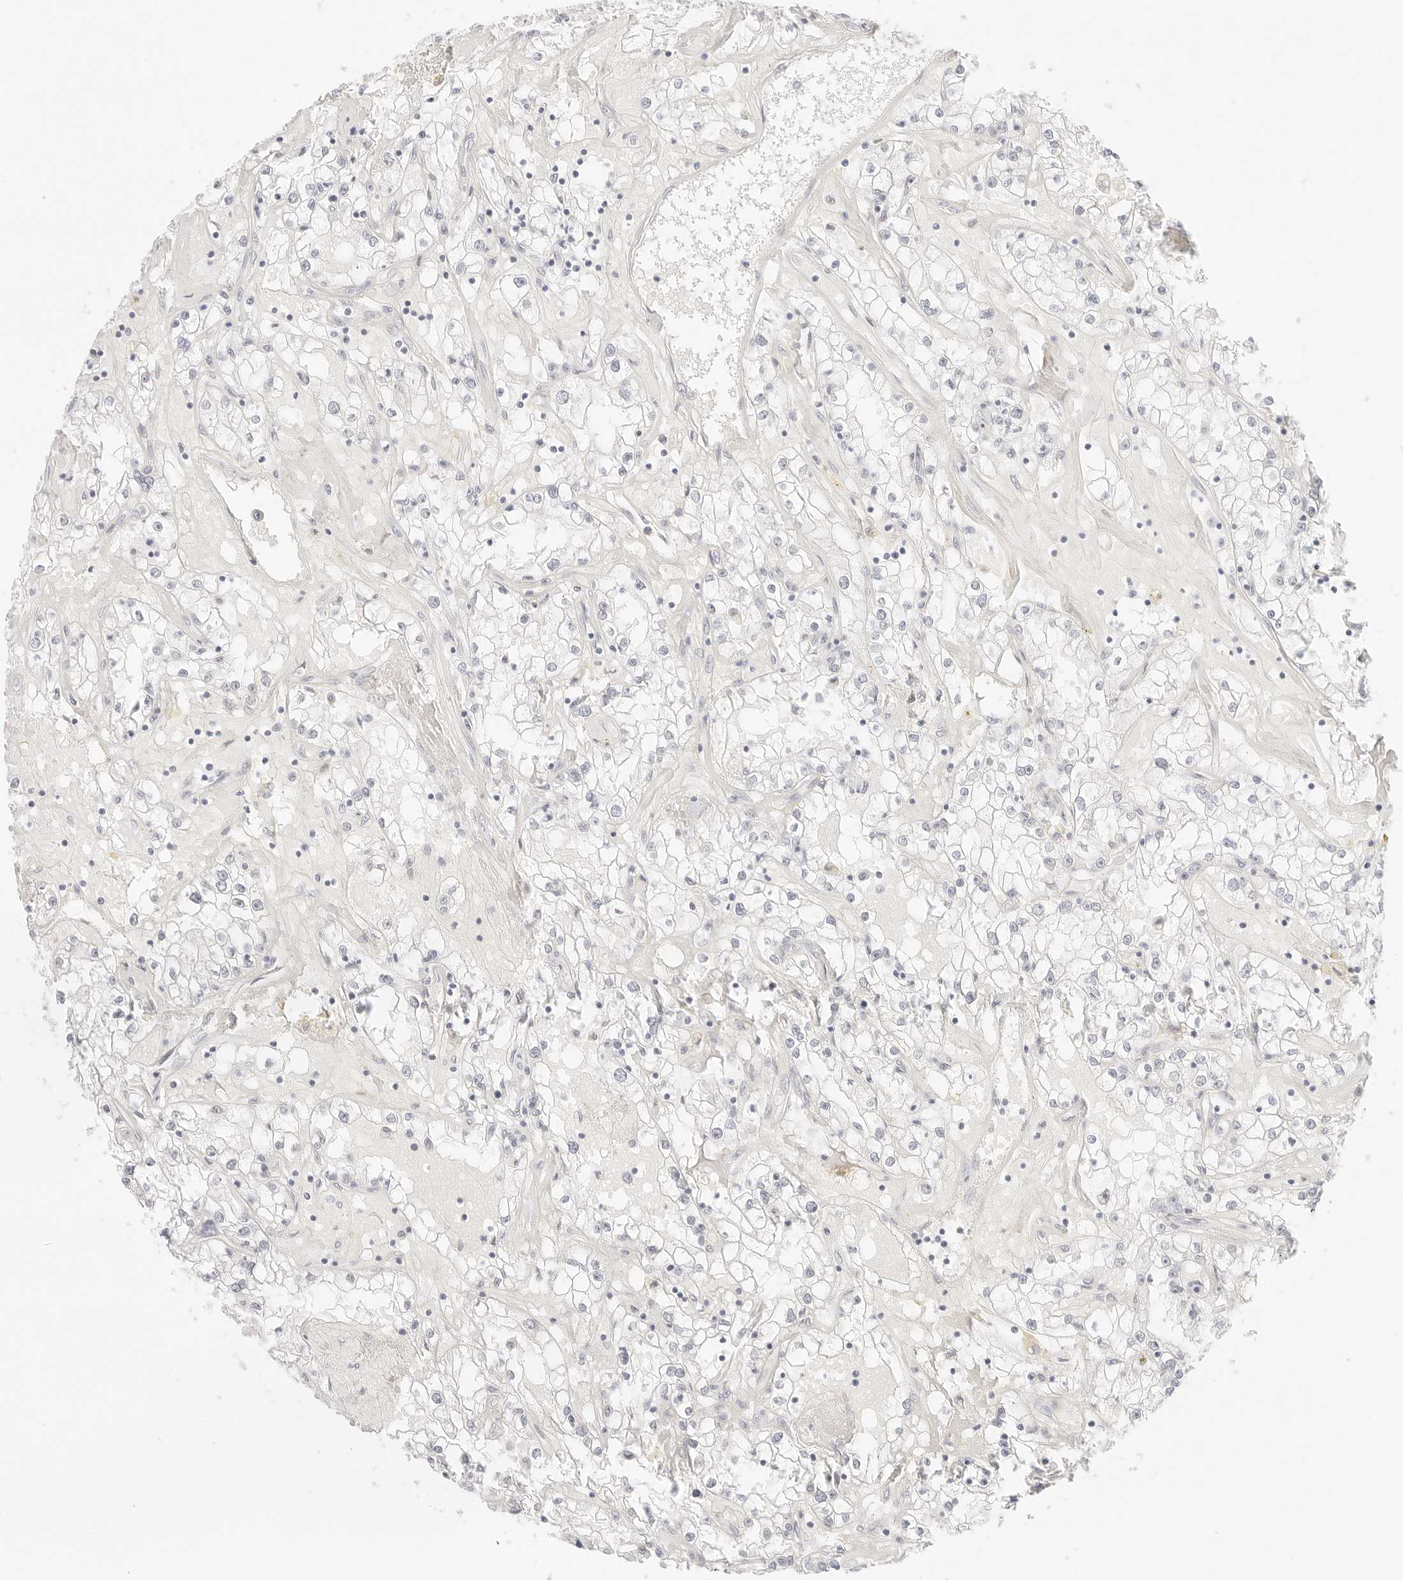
{"staining": {"intensity": "negative", "quantity": "none", "location": "none"}, "tissue": "renal cancer", "cell_type": "Tumor cells", "image_type": "cancer", "snomed": [{"axis": "morphology", "description": "Adenocarcinoma, NOS"}, {"axis": "topography", "description": "Kidney"}], "caption": "Immunohistochemical staining of human adenocarcinoma (renal) shows no significant staining in tumor cells.", "gene": "ITGA6", "patient": {"sex": "male", "age": 56}}